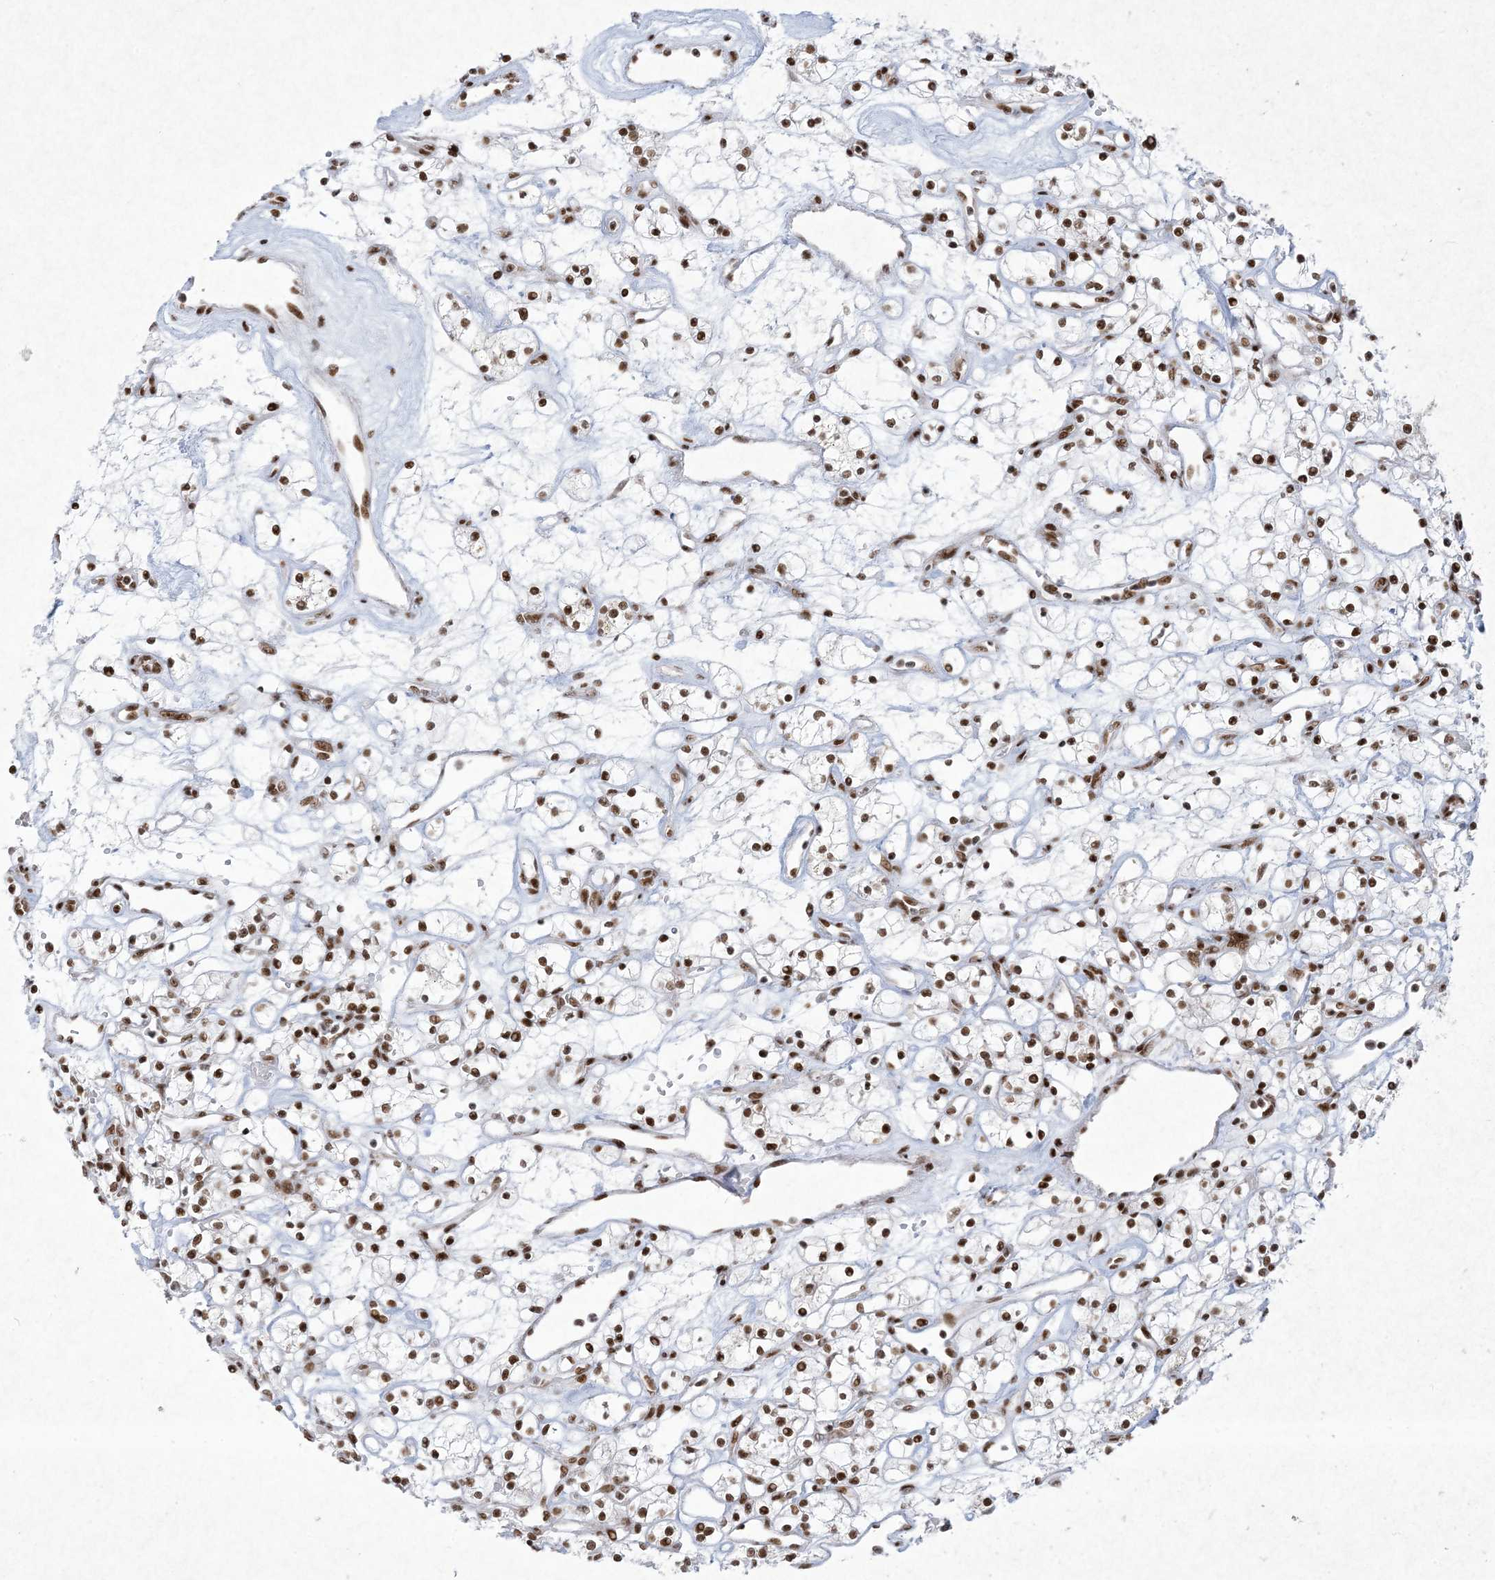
{"staining": {"intensity": "strong", "quantity": ">75%", "location": "nuclear"}, "tissue": "renal cancer", "cell_type": "Tumor cells", "image_type": "cancer", "snomed": [{"axis": "morphology", "description": "Adenocarcinoma, NOS"}, {"axis": "topography", "description": "Kidney"}], "caption": "Renal adenocarcinoma stained with a brown dye shows strong nuclear positive staining in approximately >75% of tumor cells.", "gene": "PKNOX2", "patient": {"sex": "female", "age": 60}}